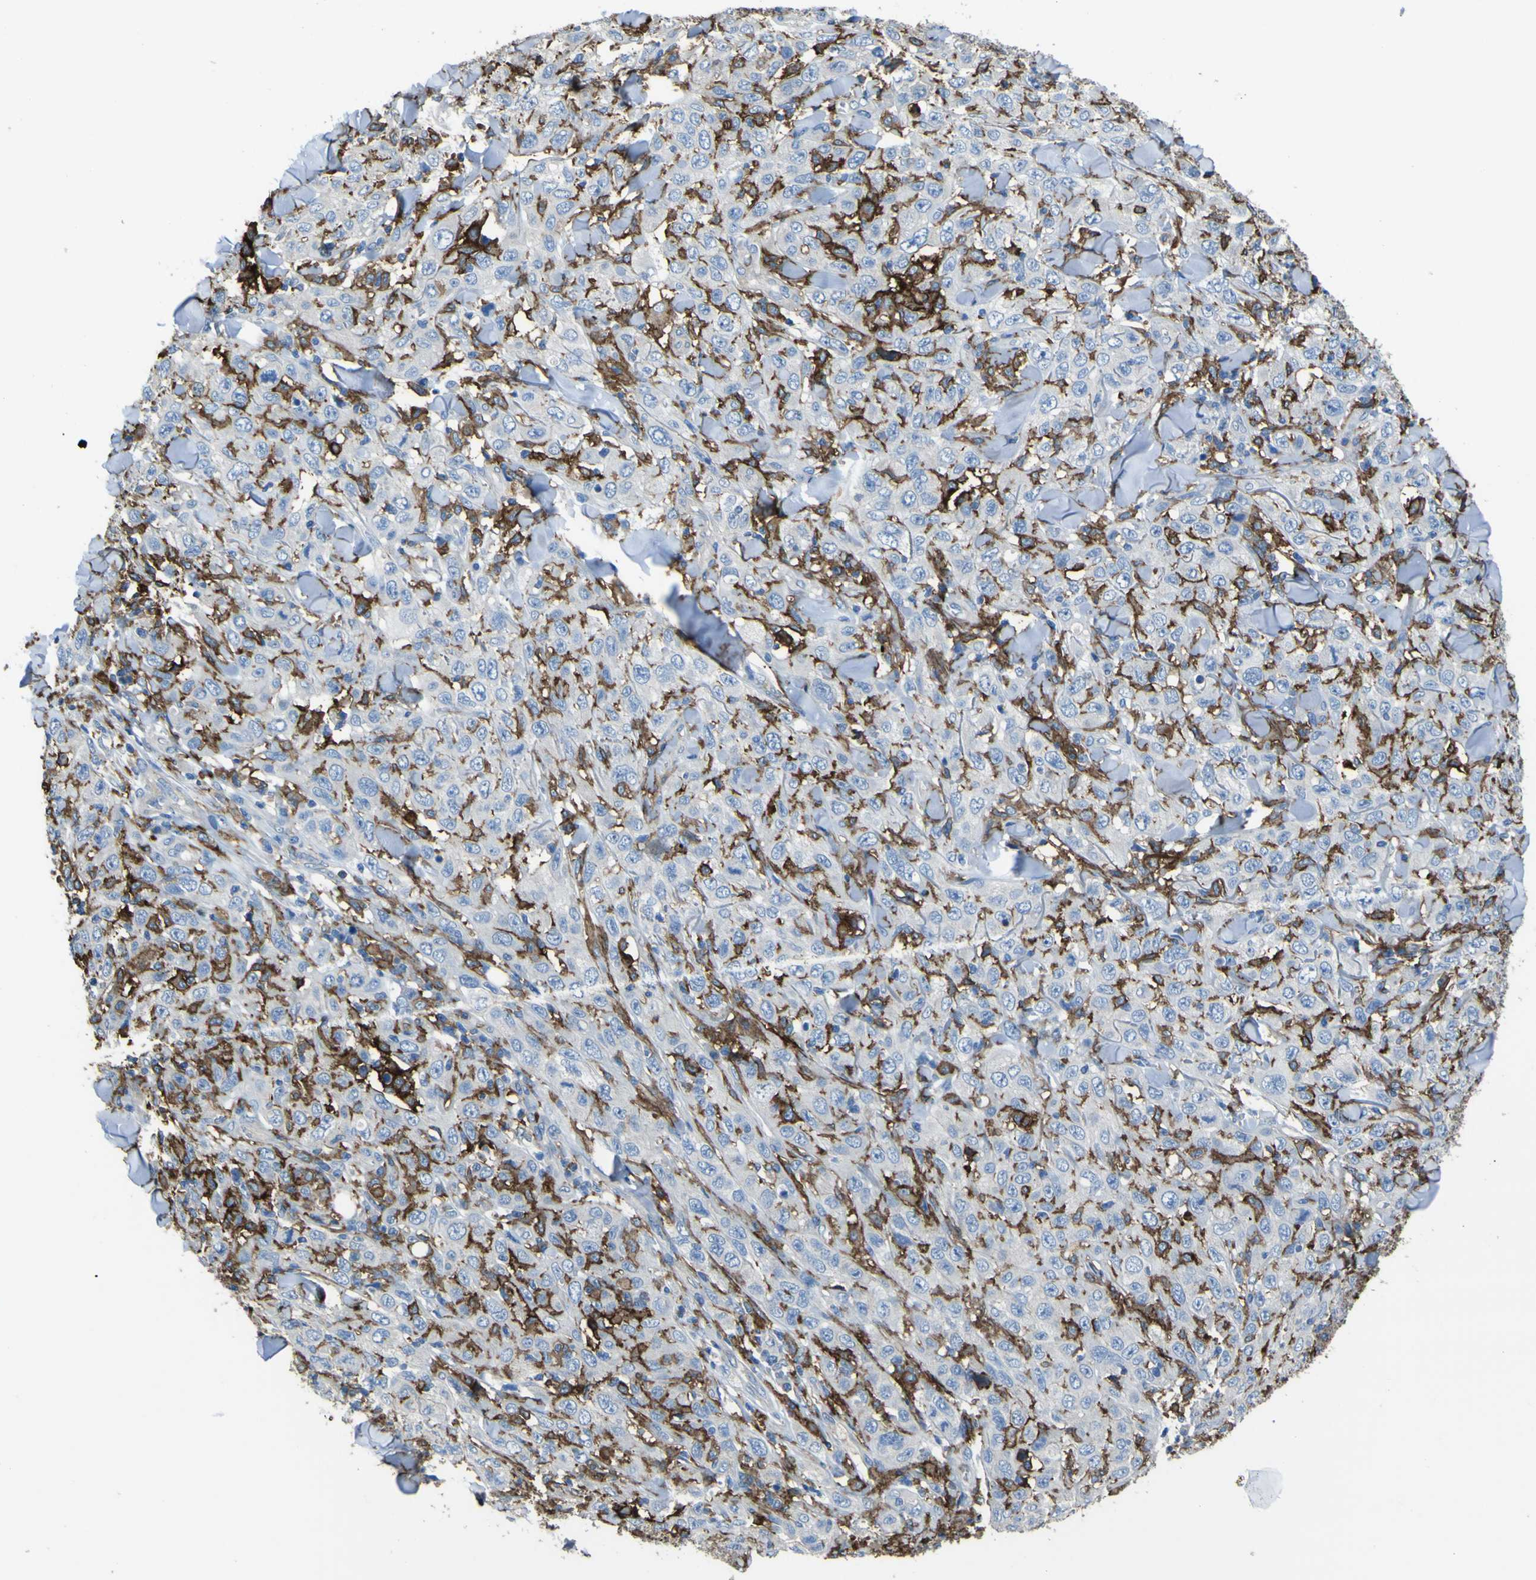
{"staining": {"intensity": "negative", "quantity": "none", "location": "none"}, "tissue": "skin cancer", "cell_type": "Tumor cells", "image_type": "cancer", "snomed": [{"axis": "morphology", "description": "Squamous cell carcinoma, NOS"}, {"axis": "topography", "description": "Skin"}], "caption": "The image displays no staining of tumor cells in skin squamous cell carcinoma.", "gene": "LAIR1", "patient": {"sex": "female", "age": 88}}